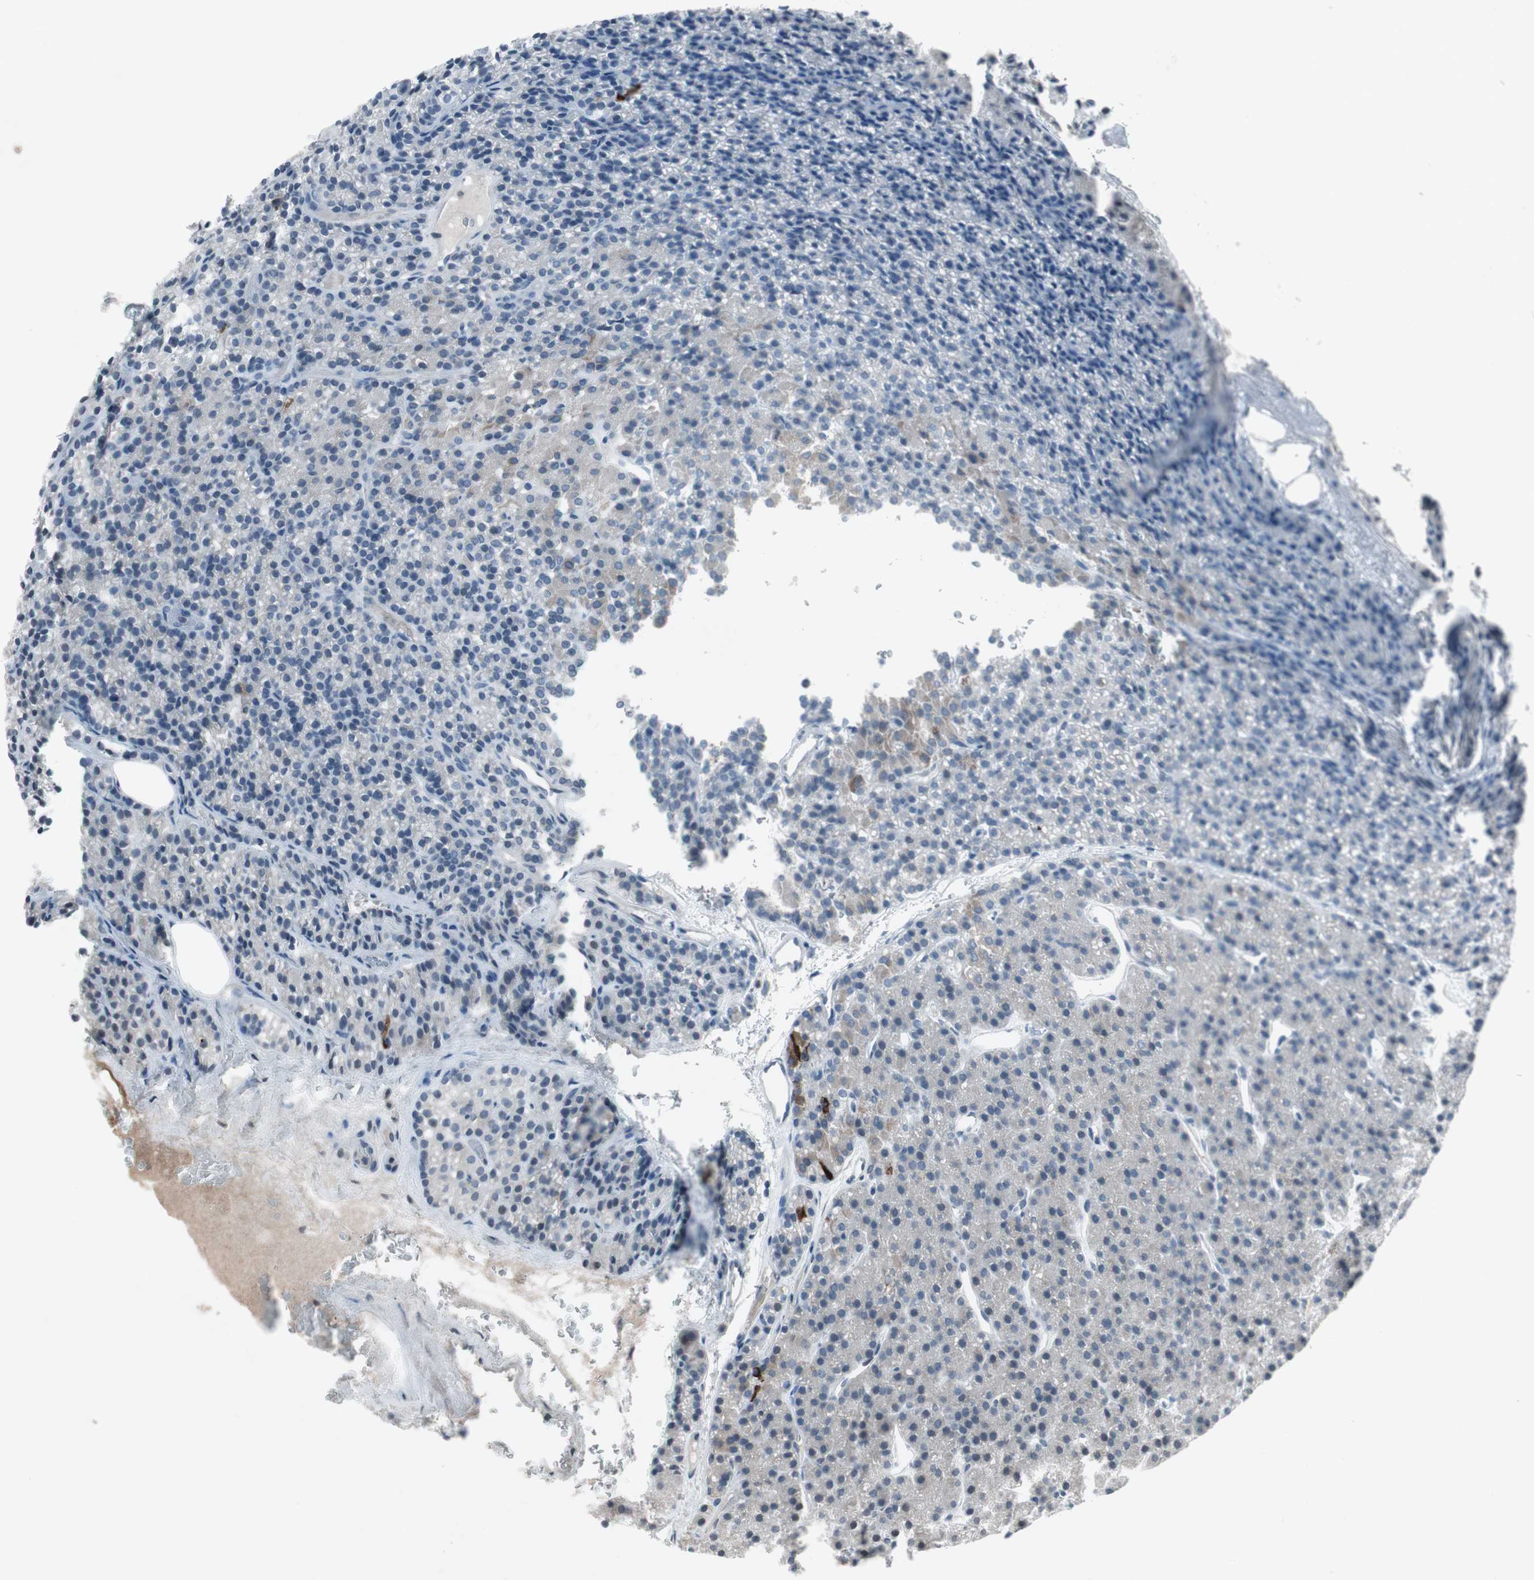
{"staining": {"intensity": "strong", "quantity": ">75%", "location": "cytoplasmic/membranous"}, "tissue": "parathyroid gland", "cell_type": "Glandular cells", "image_type": "normal", "snomed": [{"axis": "morphology", "description": "Normal tissue, NOS"}, {"axis": "morphology", "description": "Hyperplasia, NOS"}, {"axis": "topography", "description": "Parathyroid gland"}], "caption": "A micrograph of human parathyroid gland stained for a protein displays strong cytoplasmic/membranous brown staining in glandular cells. The protein of interest is stained brown, and the nuclei are stained in blue (DAB IHC with brightfield microscopy, high magnification).", "gene": "ARG2", "patient": {"sex": "male", "age": 44}}